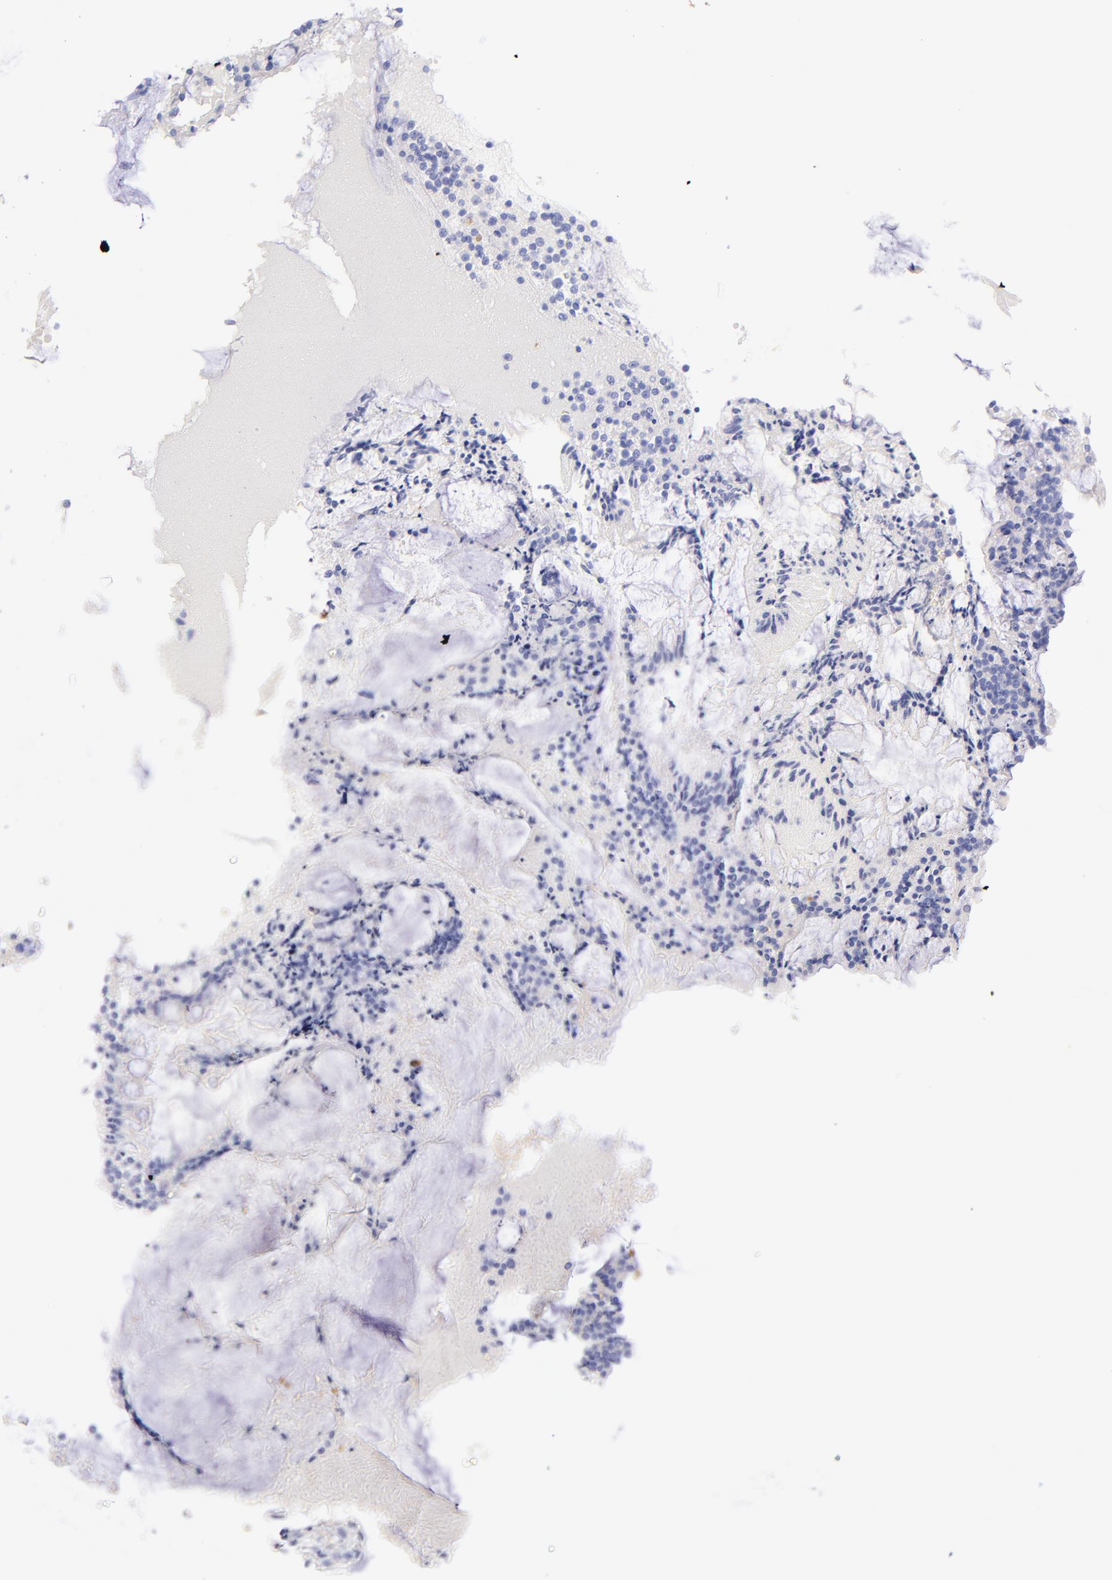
{"staining": {"intensity": "negative", "quantity": "none", "location": "none"}, "tissue": "appendix", "cell_type": "Glandular cells", "image_type": "normal", "snomed": [{"axis": "morphology", "description": "Normal tissue, NOS"}, {"axis": "topography", "description": "Appendix"}], "caption": "An image of human appendix is negative for staining in glandular cells.", "gene": "FRMPD3", "patient": {"sex": "female", "age": 66}}